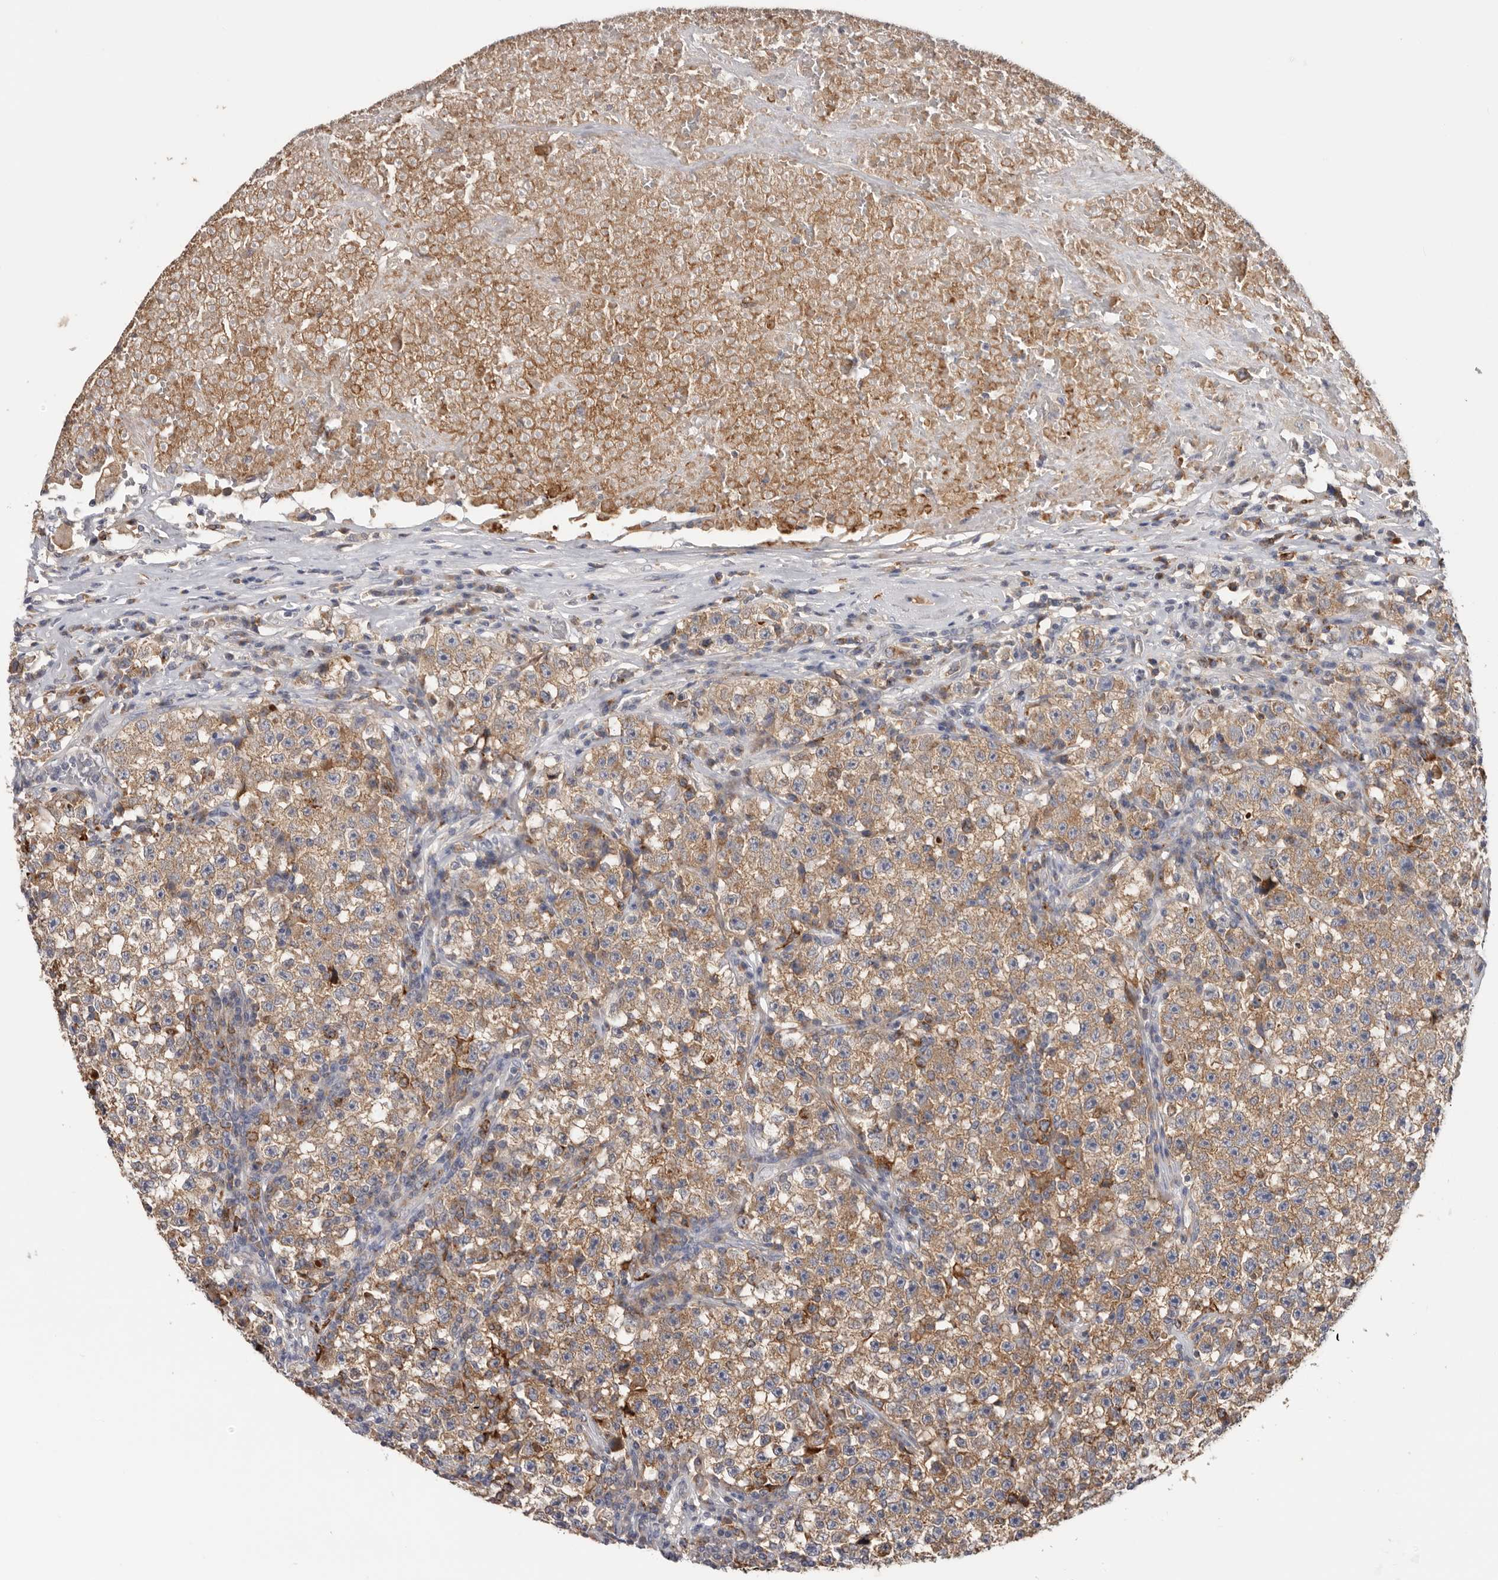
{"staining": {"intensity": "moderate", "quantity": ">75%", "location": "cytoplasmic/membranous"}, "tissue": "testis cancer", "cell_type": "Tumor cells", "image_type": "cancer", "snomed": [{"axis": "morphology", "description": "Seminoma, NOS"}, {"axis": "topography", "description": "Testis"}], "caption": "DAB immunohistochemical staining of testis cancer (seminoma) demonstrates moderate cytoplasmic/membranous protein expression in approximately >75% of tumor cells.", "gene": "TFRC", "patient": {"sex": "male", "age": 22}}